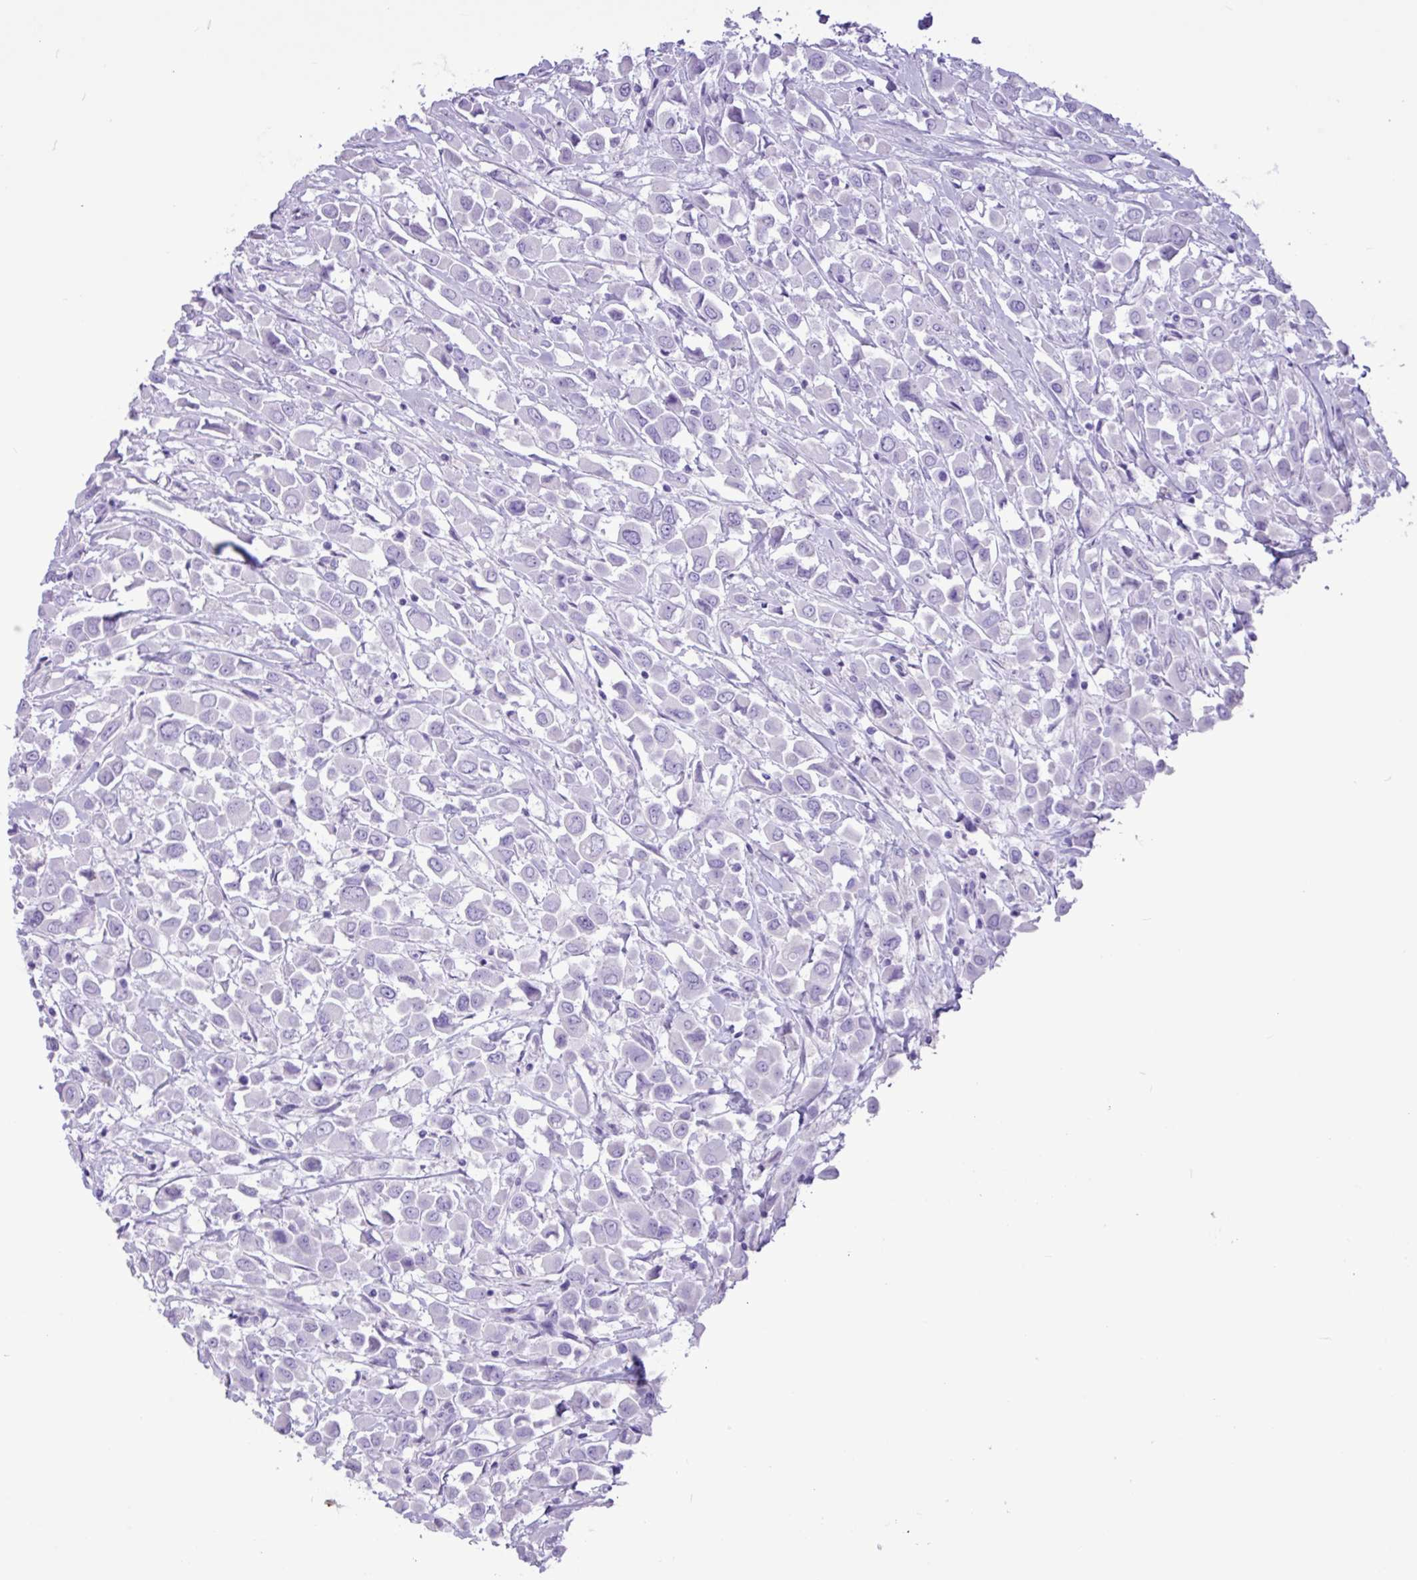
{"staining": {"intensity": "negative", "quantity": "none", "location": "none"}, "tissue": "breast cancer", "cell_type": "Tumor cells", "image_type": "cancer", "snomed": [{"axis": "morphology", "description": "Duct carcinoma"}, {"axis": "topography", "description": "Breast"}], "caption": "The immunohistochemistry (IHC) micrograph has no significant staining in tumor cells of infiltrating ductal carcinoma (breast) tissue.", "gene": "CKMT2", "patient": {"sex": "female", "age": 61}}